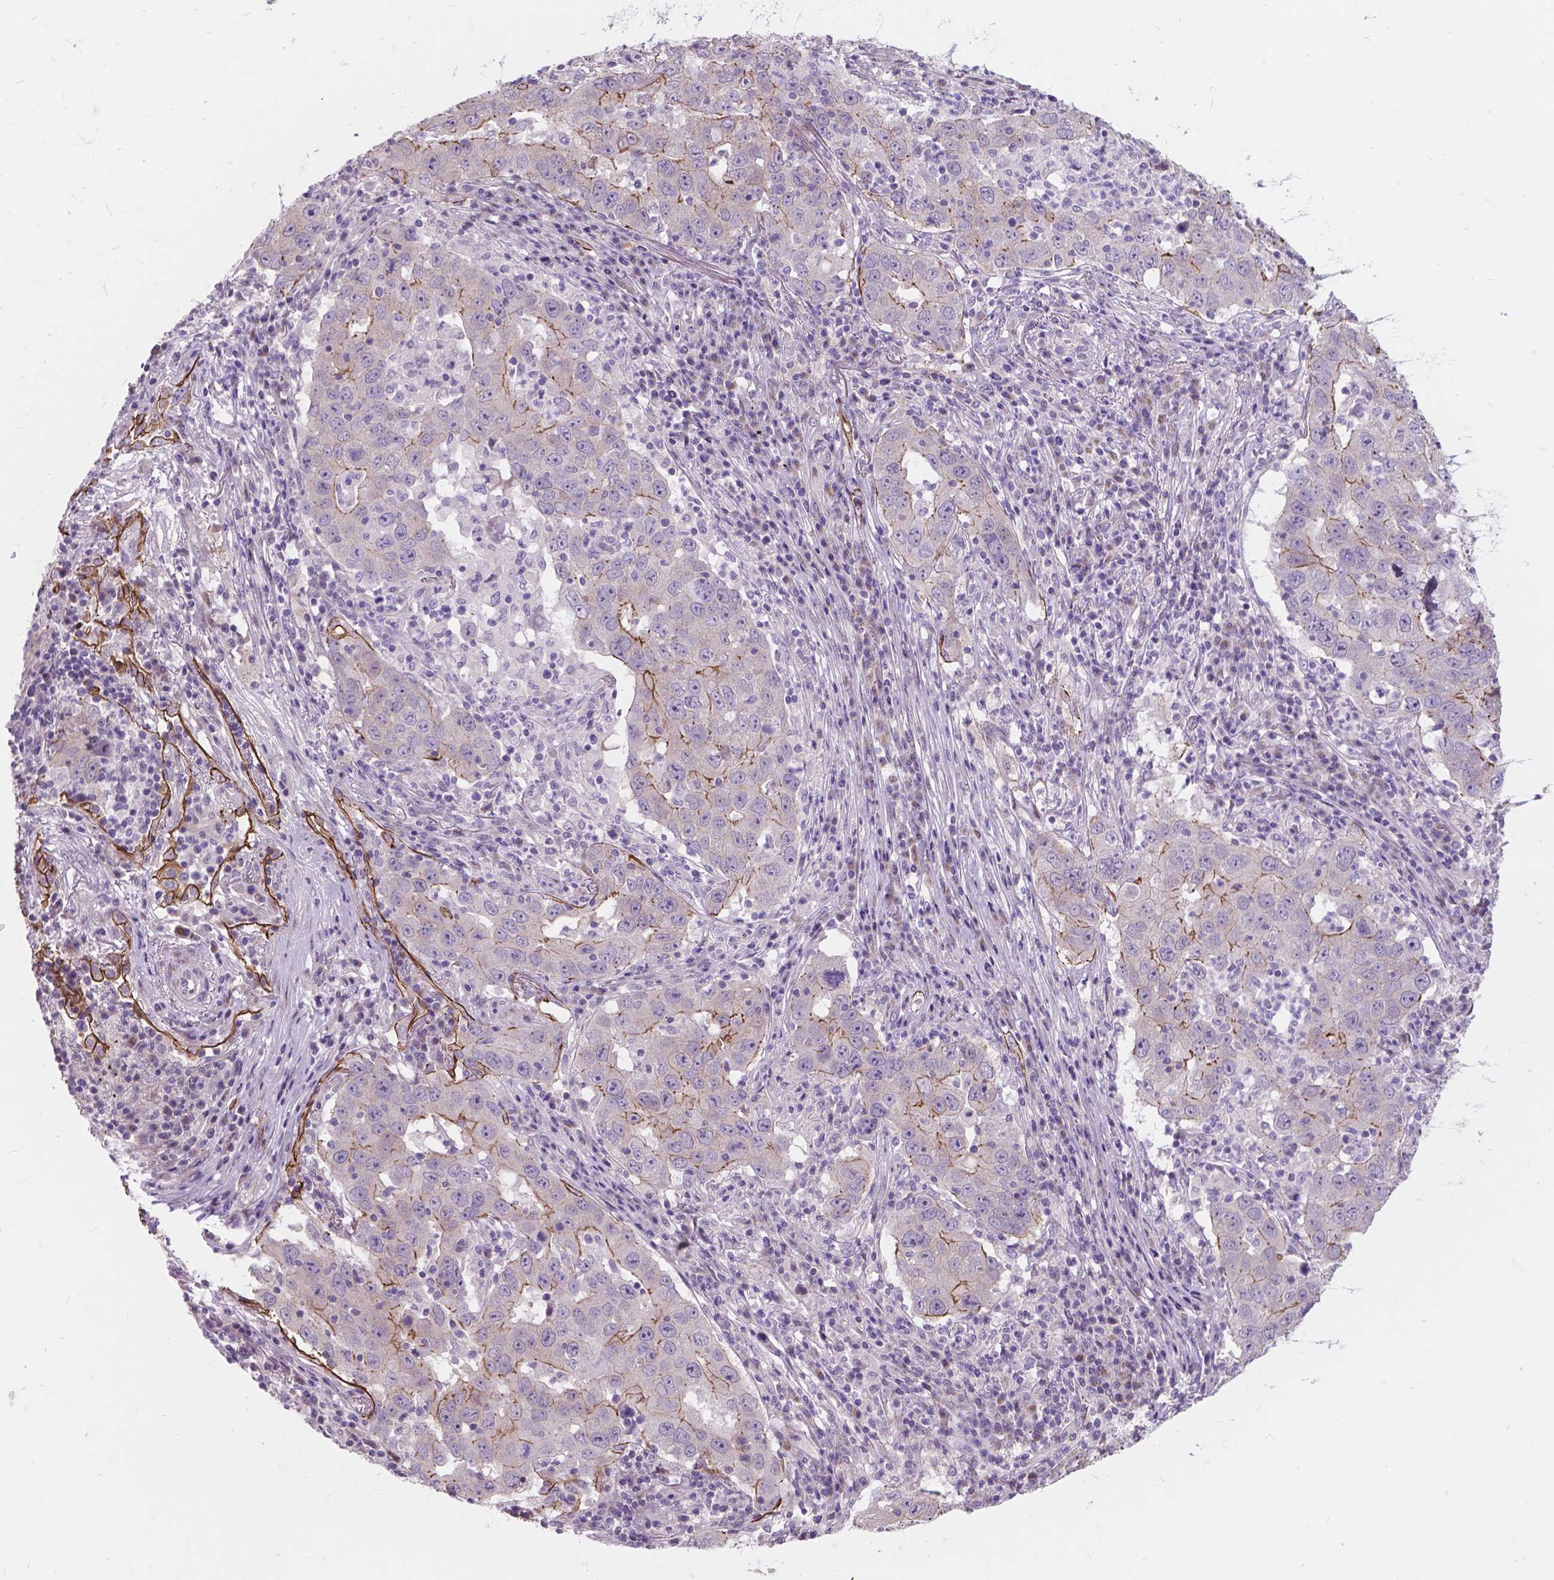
{"staining": {"intensity": "moderate", "quantity": "<25%", "location": "cytoplasmic/membranous"}, "tissue": "lung cancer", "cell_type": "Tumor cells", "image_type": "cancer", "snomed": [{"axis": "morphology", "description": "Adenocarcinoma, NOS"}, {"axis": "topography", "description": "Lung"}], "caption": "This photomicrograph demonstrates immunohistochemistry (IHC) staining of human lung cancer (adenocarcinoma), with low moderate cytoplasmic/membranous expression in about <25% of tumor cells.", "gene": "MYH14", "patient": {"sex": "male", "age": 73}}